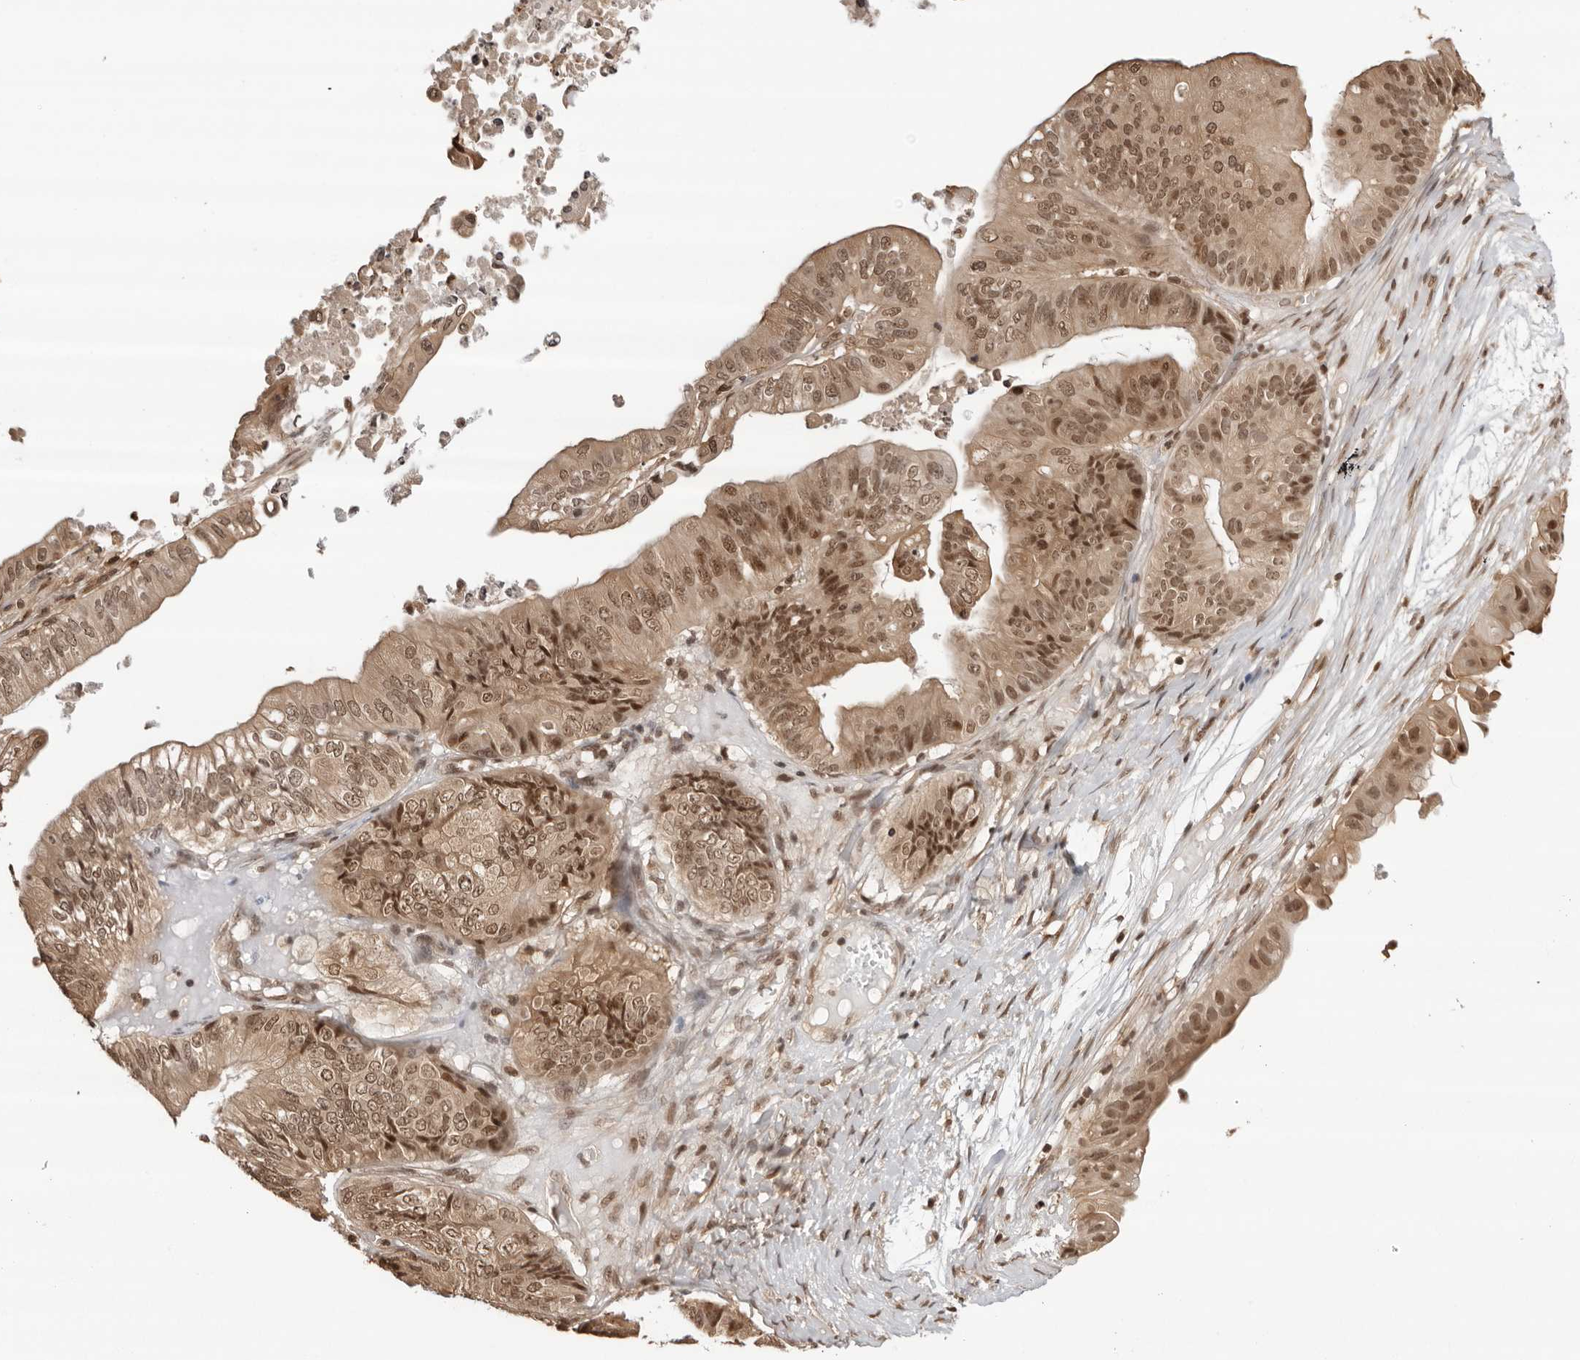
{"staining": {"intensity": "moderate", "quantity": ">75%", "location": "cytoplasmic/membranous,nuclear"}, "tissue": "ovarian cancer", "cell_type": "Tumor cells", "image_type": "cancer", "snomed": [{"axis": "morphology", "description": "Cystadenocarcinoma, mucinous, NOS"}, {"axis": "topography", "description": "Ovary"}], "caption": "Protein expression analysis of ovarian cancer (mucinous cystadenocarcinoma) shows moderate cytoplasmic/membranous and nuclear expression in about >75% of tumor cells. (IHC, brightfield microscopy, high magnification).", "gene": "SDE2", "patient": {"sex": "female", "age": 61}}